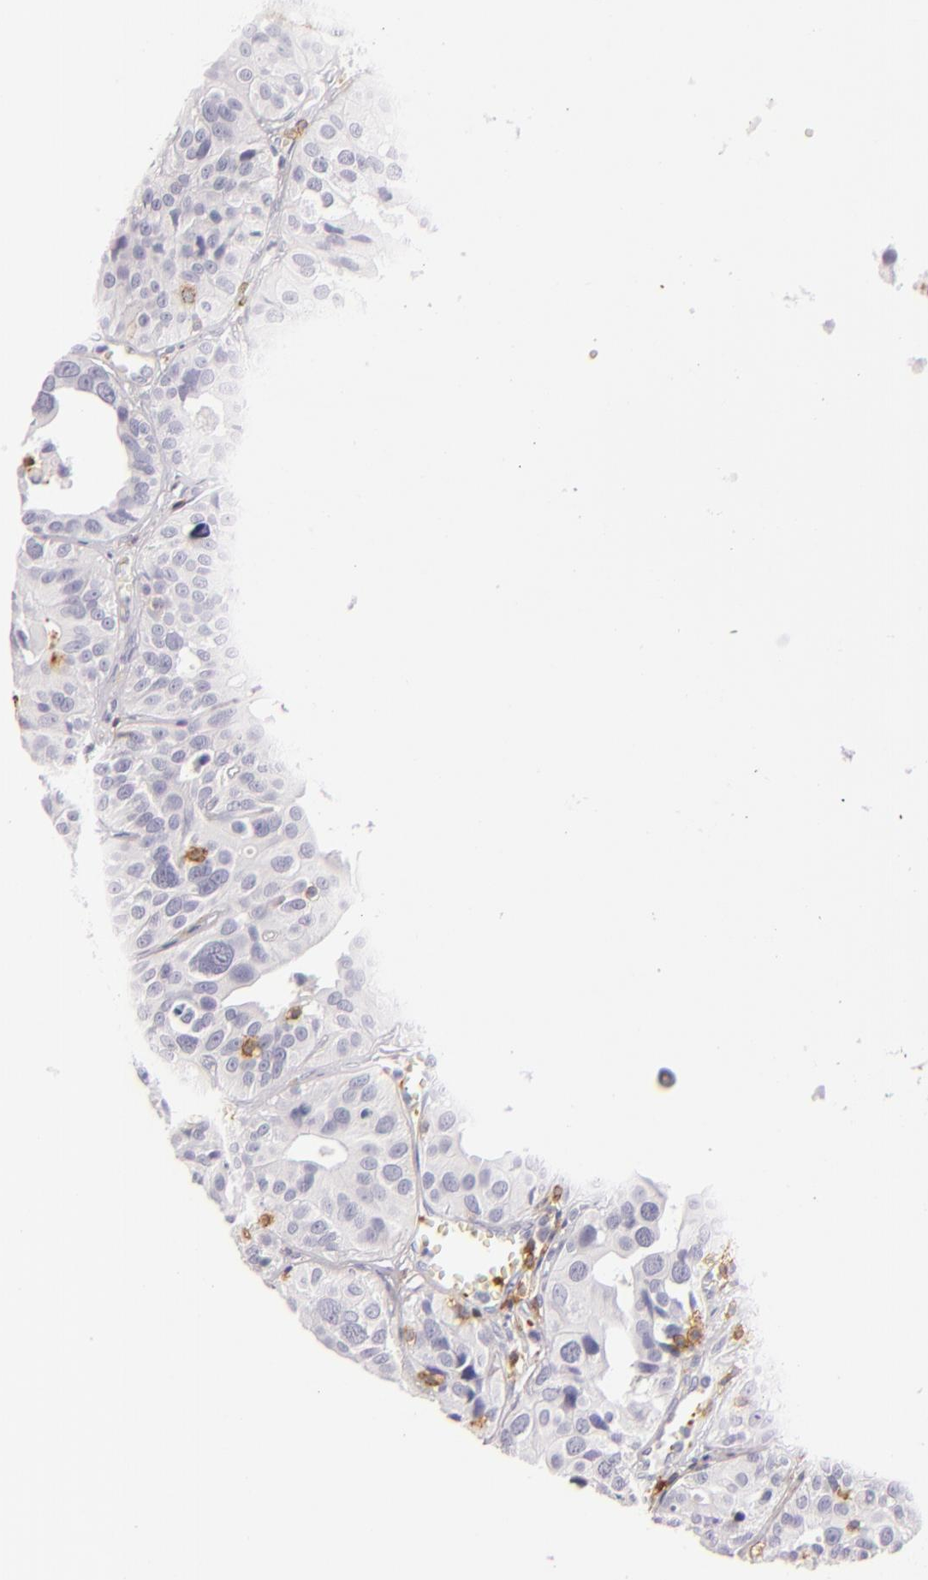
{"staining": {"intensity": "negative", "quantity": "none", "location": "none"}, "tissue": "urothelial cancer", "cell_type": "Tumor cells", "image_type": "cancer", "snomed": [{"axis": "morphology", "description": "Urothelial carcinoma, High grade"}, {"axis": "topography", "description": "Urinary bladder"}], "caption": "The micrograph demonstrates no staining of tumor cells in urothelial cancer. (DAB (3,3'-diaminobenzidine) immunohistochemistry (IHC) visualized using brightfield microscopy, high magnification).", "gene": "LAT", "patient": {"sex": "male", "age": 56}}